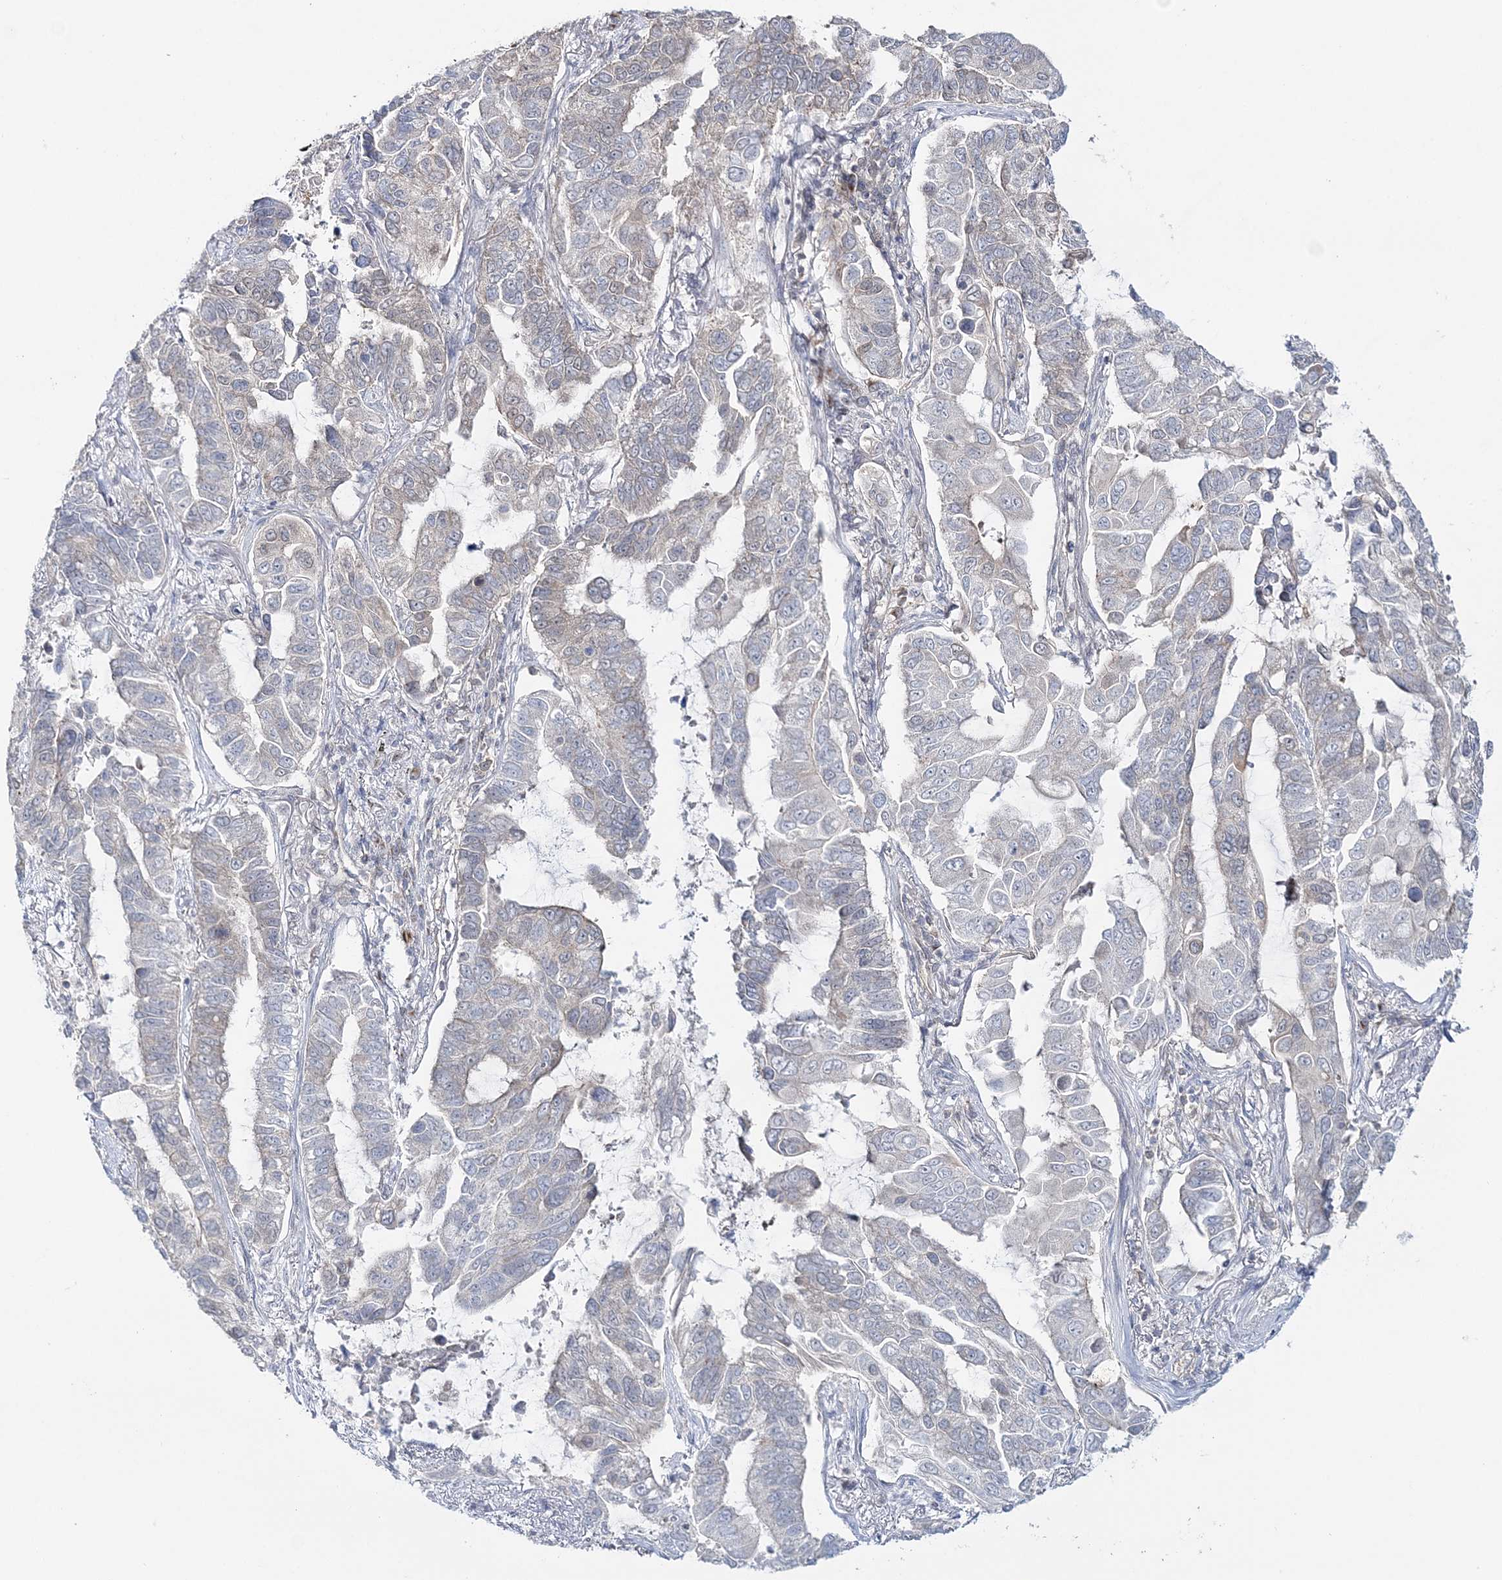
{"staining": {"intensity": "negative", "quantity": "none", "location": "none"}, "tissue": "lung cancer", "cell_type": "Tumor cells", "image_type": "cancer", "snomed": [{"axis": "morphology", "description": "Adenocarcinoma, NOS"}, {"axis": "topography", "description": "Lung"}], "caption": "Protein analysis of adenocarcinoma (lung) demonstrates no significant expression in tumor cells.", "gene": "ZFAND6", "patient": {"sex": "male", "age": 64}}